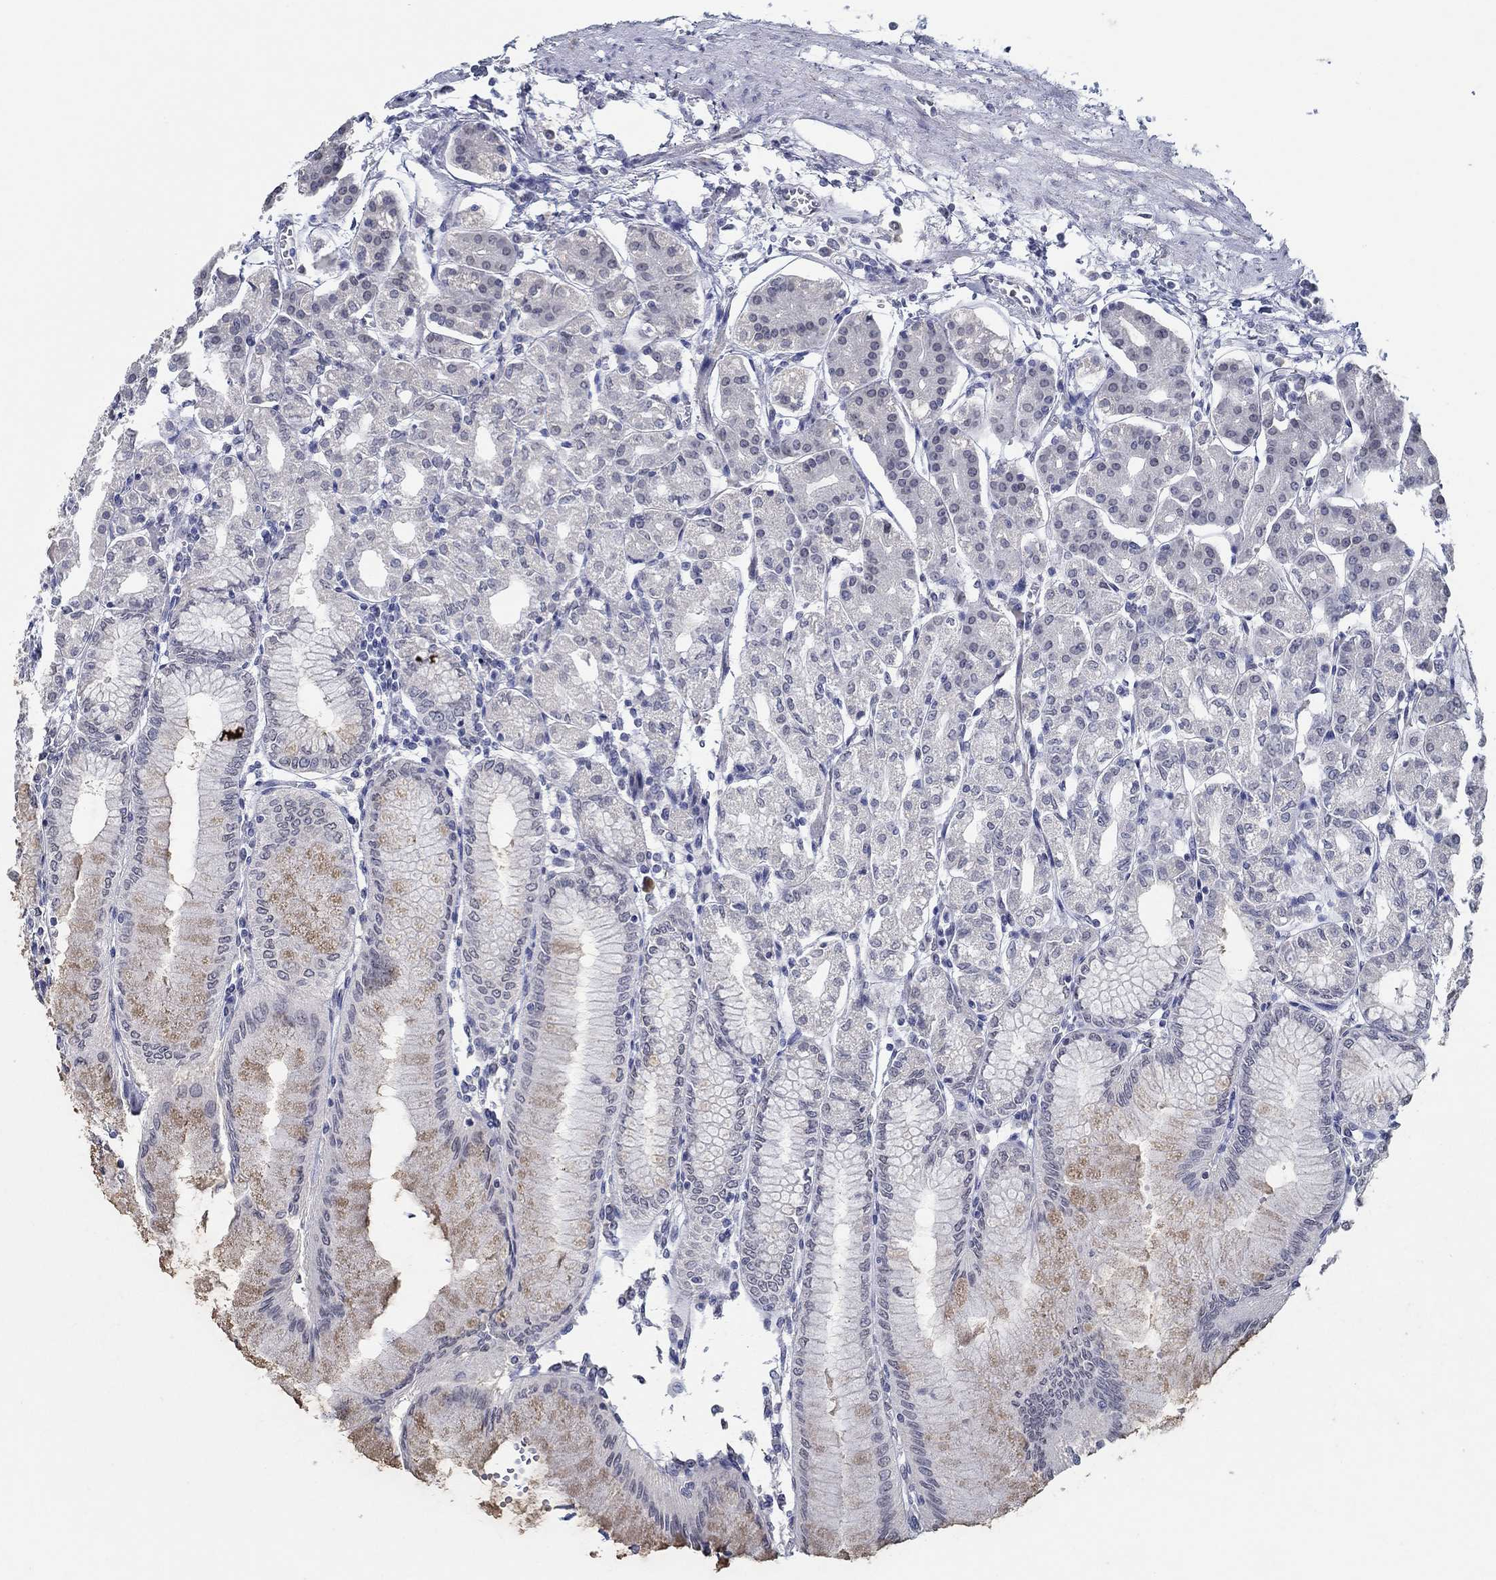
{"staining": {"intensity": "negative", "quantity": "none", "location": "none"}, "tissue": "stomach", "cell_type": "Glandular cells", "image_type": "normal", "snomed": [{"axis": "morphology", "description": "Normal tissue, NOS"}, {"axis": "topography", "description": "Skeletal muscle"}, {"axis": "topography", "description": "Stomach"}], "caption": "Histopathology image shows no significant protein staining in glandular cells of benign stomach.", "gene": "NUP155", "patient": {"sex": "female", "age": 57}}